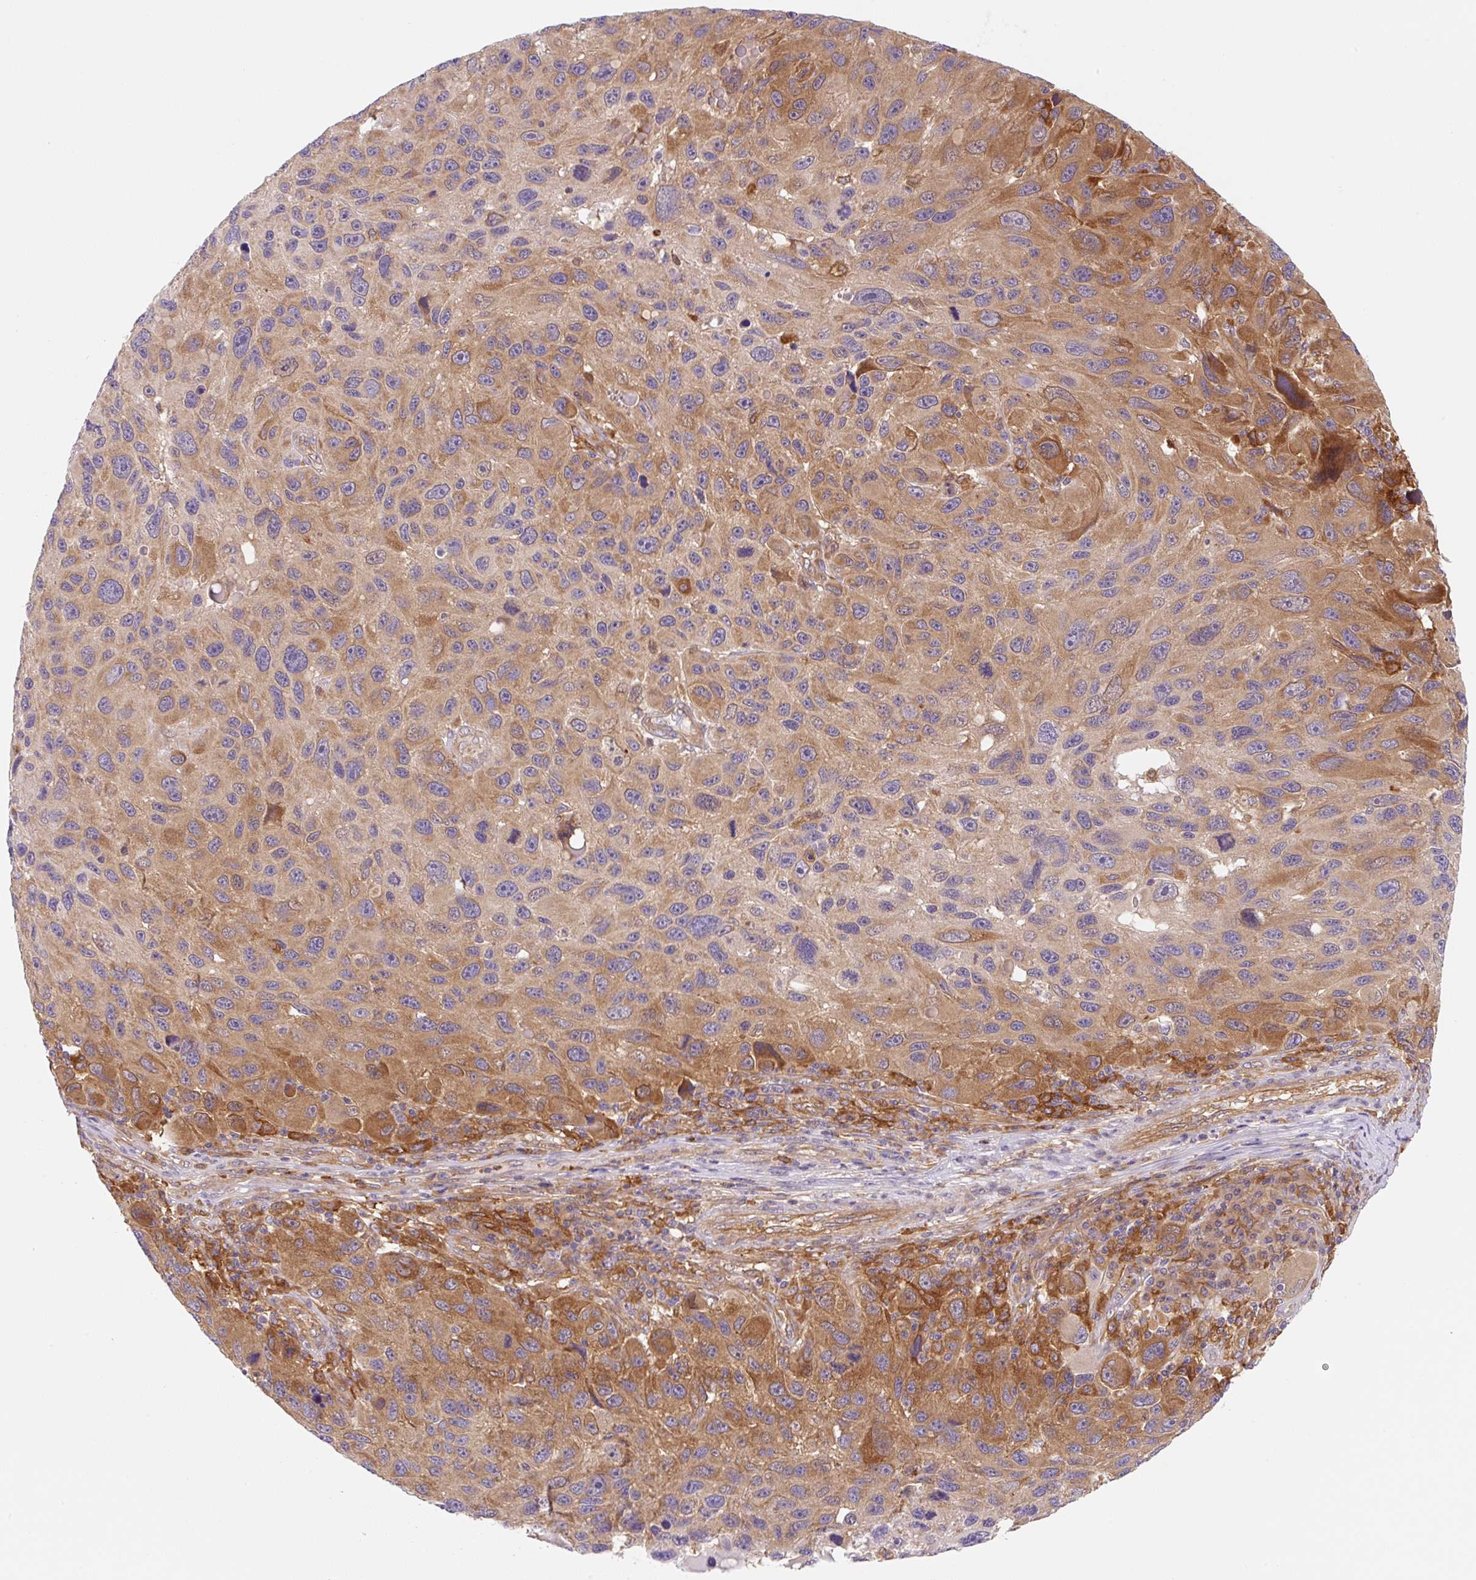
{"staining": {"intensity": "moderate", "quantity": ">75%", "location": "cytoplasmic/membranous"}, "tissue": "melanoma", "cell_type": "Tumor cells", "image_type": "cancer", "snomed": [{"axis": "morphology", "description": "Malignant melanoma, NOS"}, {"axis": "topography", "description": "Skin"}], "caption": "Melanoma stained with a brown dye exhibits moderate cytoplasmic/membranous positive positivity in approximately >75% of tumor cells.", "gene": "OMA1", "patient": {"sex": "male", "age": 53}}